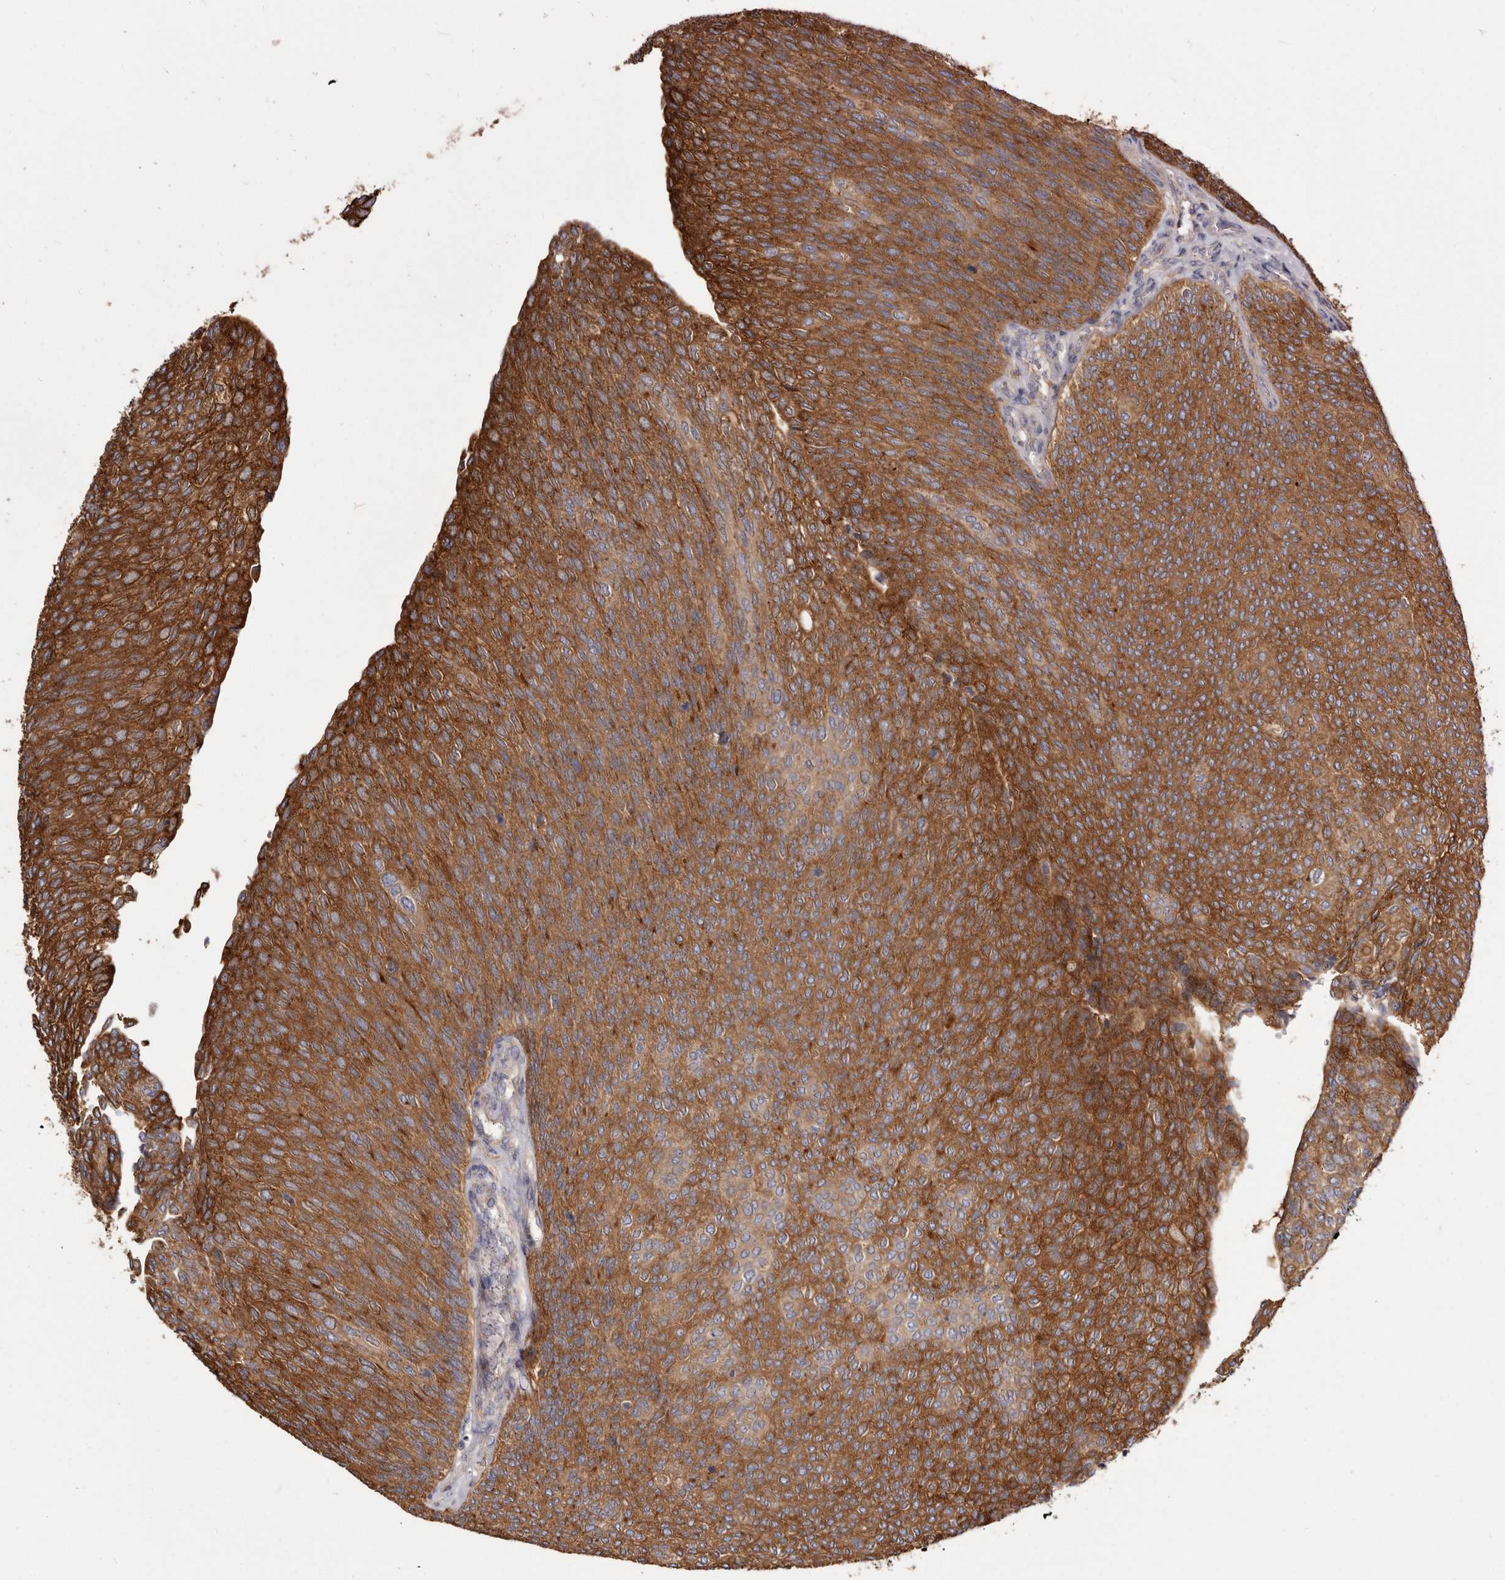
{"staining": {"intensity": "strong", "quantity": ">75%", "location": "cytoplasmic/membranous"}, "tissue": "urothelial cancer", "cell_type": "Tumor cells", "image_type": "cancer", "snomed": [{"axis": "morphology", "description": "Urothelial carcinoma, Low grade"}, {"axis": "topography", "description": "Urinary bladder"}], "caption": "IHC image of neoplastic tissue: human urothelial cancer stained using immunohistochemistry reveals high levels of strong protein expression localized specifically in the cytoplasmic/membranous of tumor cells, appearing as a cytoplasmic/membranous brown color.", "gene": "TPD52", "patient": {"sex": "female", "age": 79}}